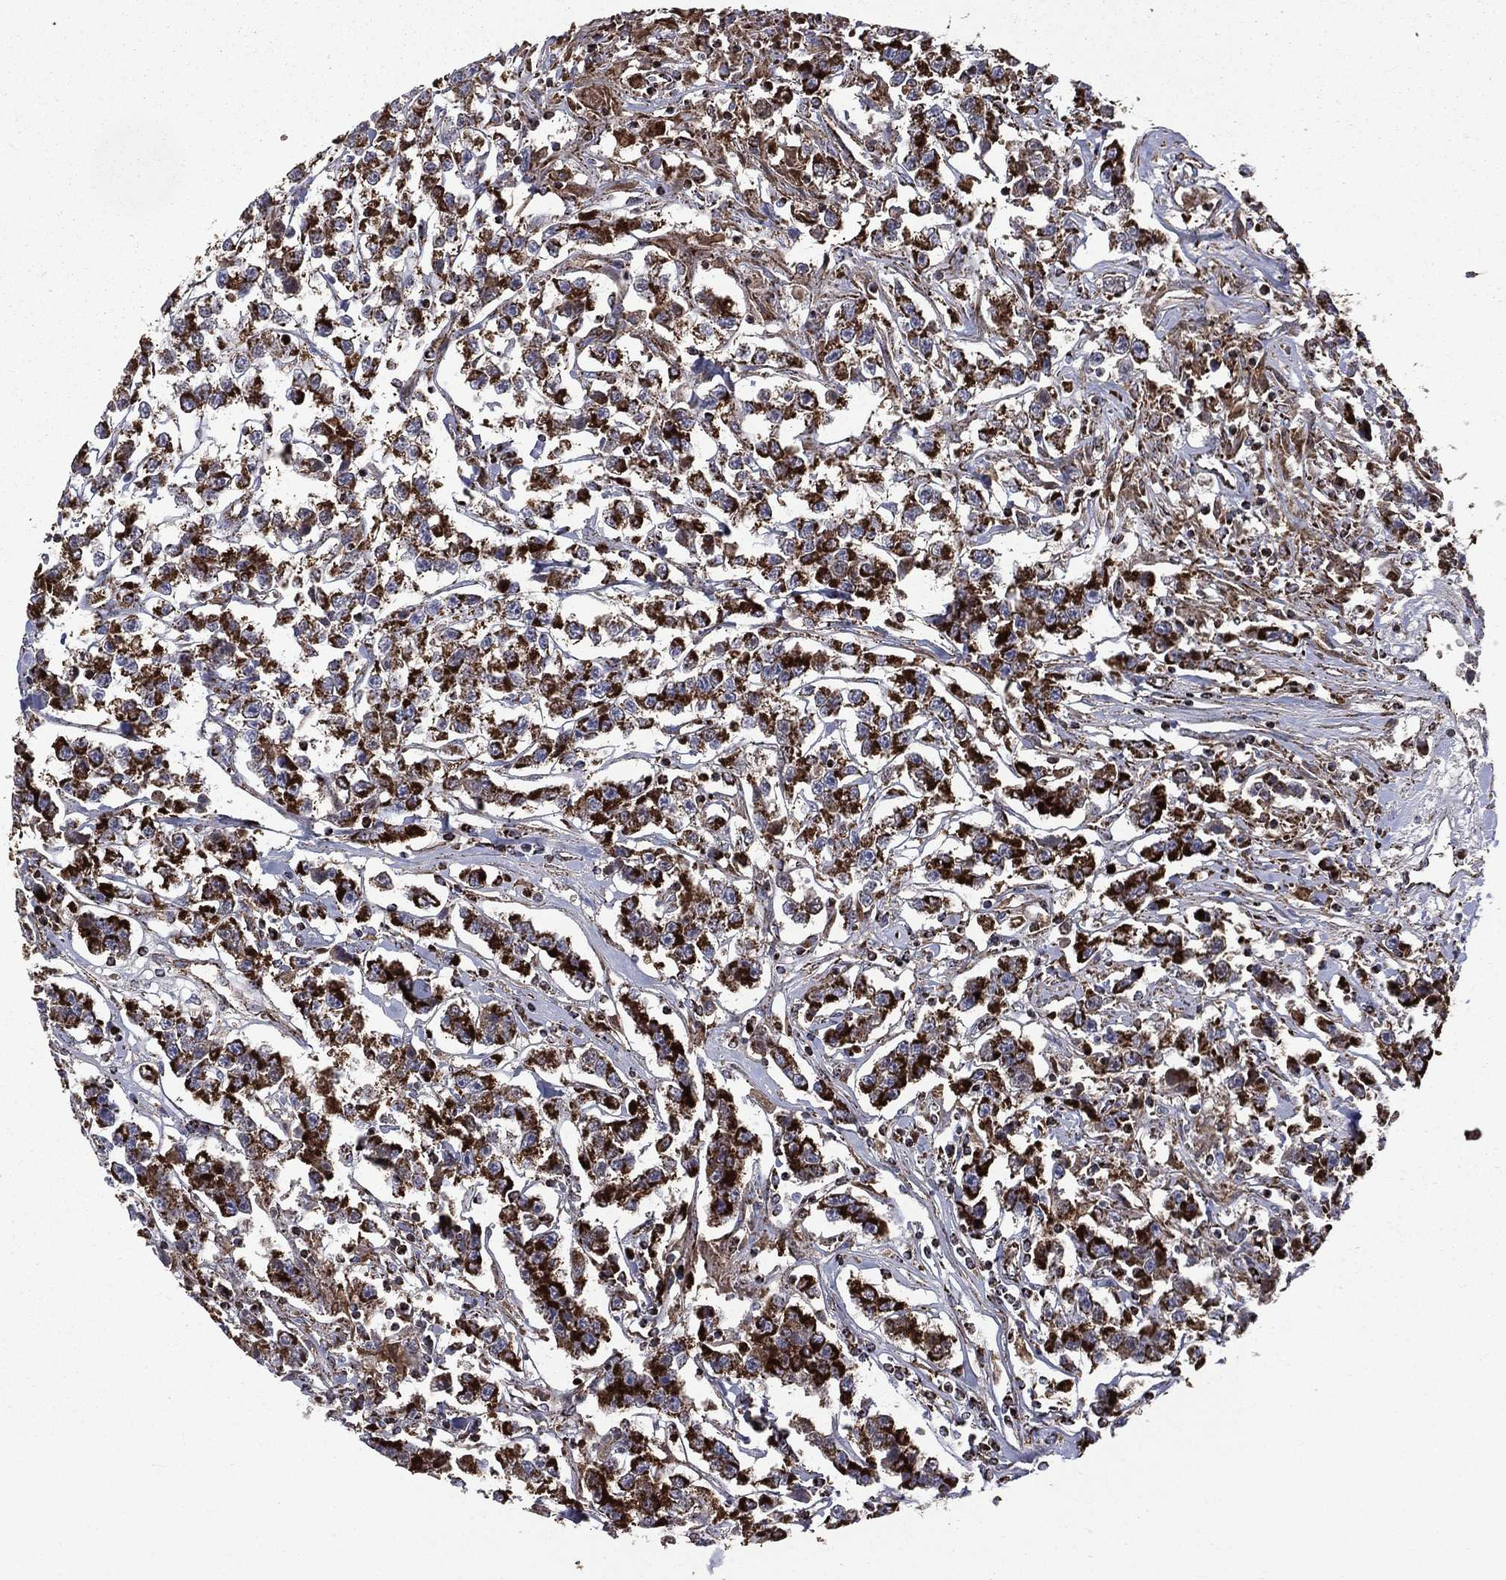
{"staining": {"intensity": "strong", "quantity": ">75%", "location": "cytoplasmic/membranous"}, "tissue": "testis cancer", "cell_type": "Tumor cells", "image_type": "cancer", "snomed": [{"axis": "morphology", "description": "Seminoma, NOS"}, {"axis": "topography", "description": "Testis"}], "caption": "The histopathology image displays staining of testis cancer, revealing strong cytoplasmic/membranous protein expression (brown color) within tumor cells. (Brightfield microscopy of DAB IHC at high magnification).", "gene": "GOT2", "patient": {"sex": "male", "age": 59}}